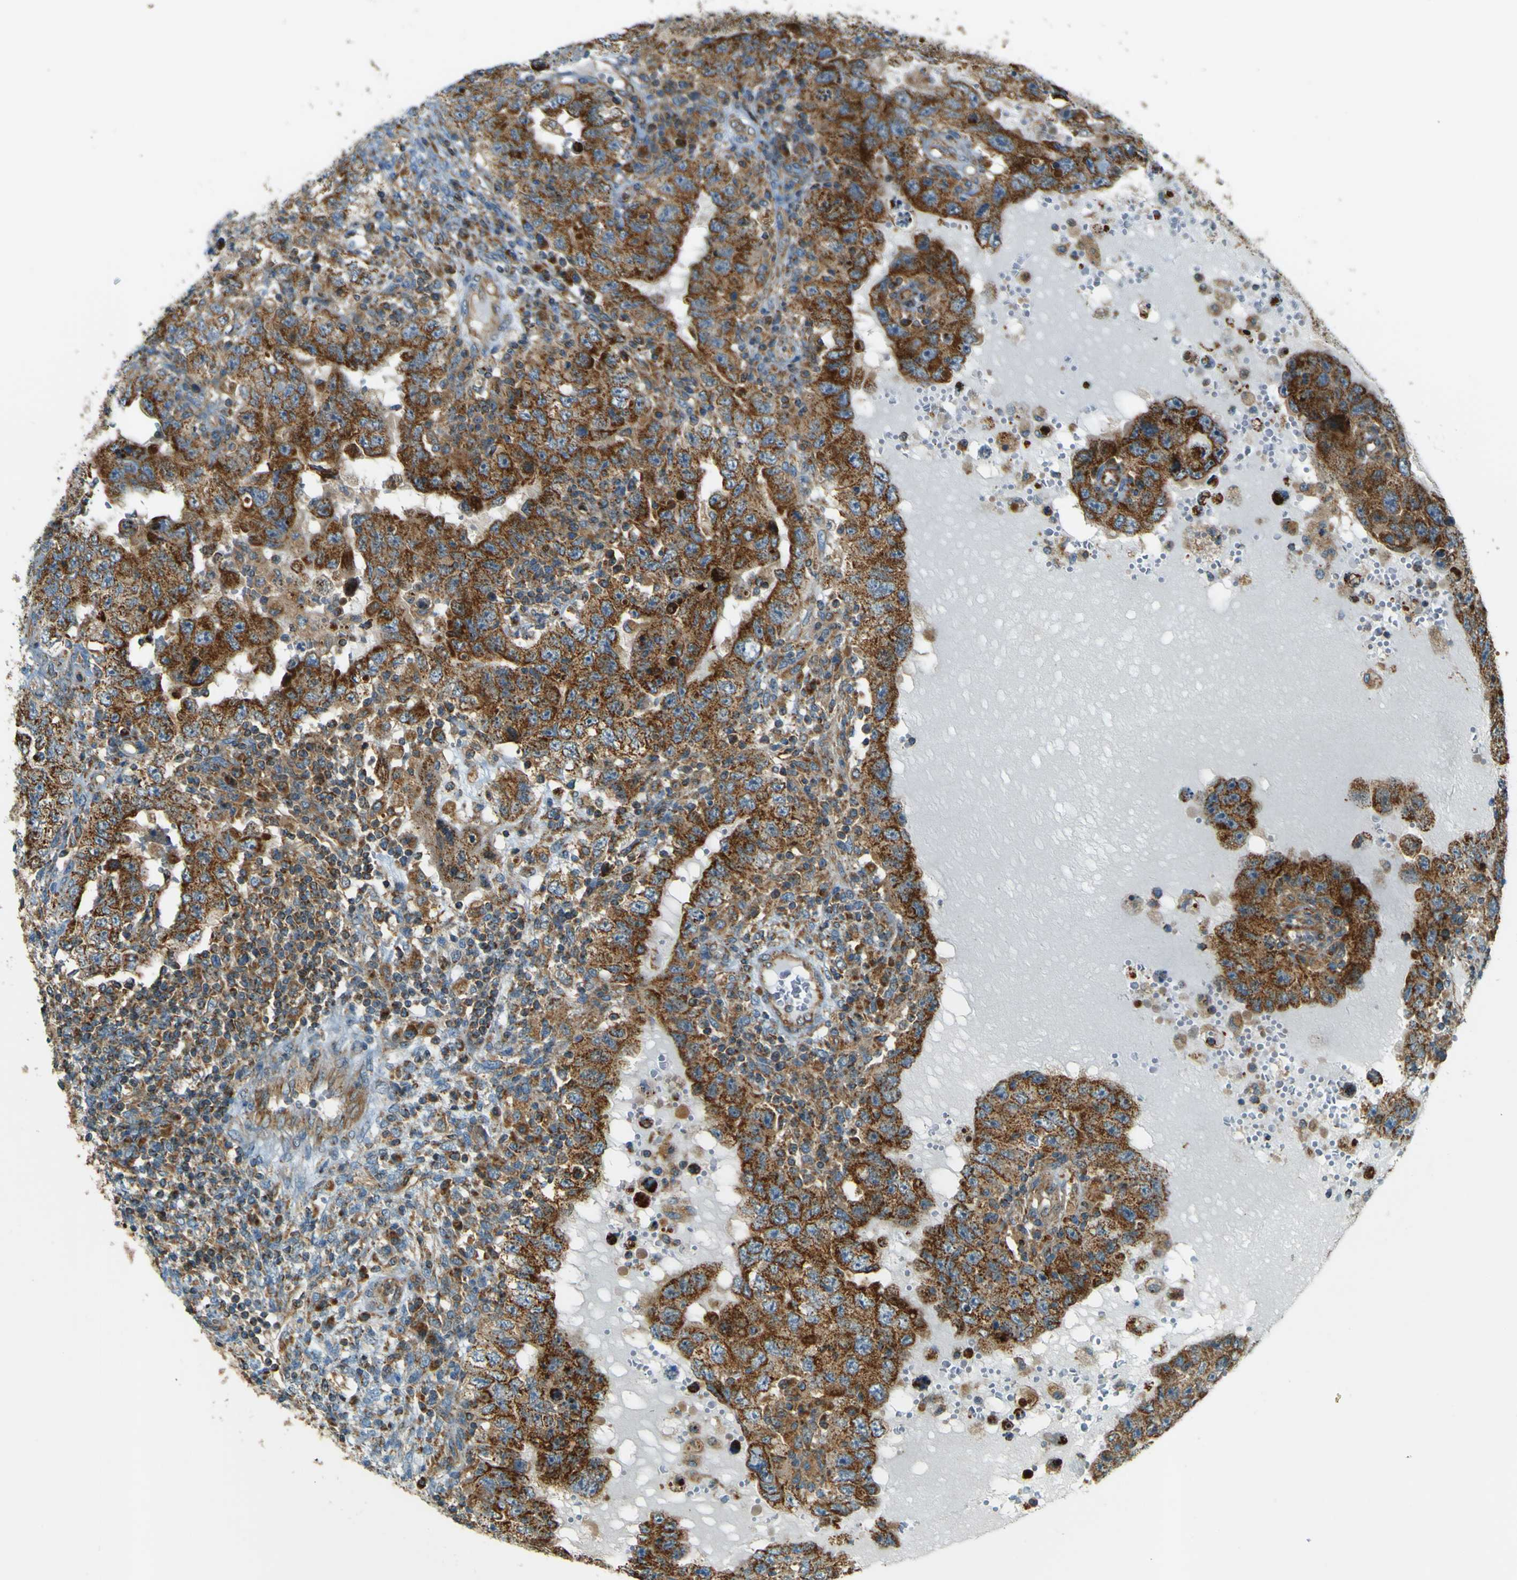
{"staining": {"intensity": "strong", "quantity": ">75%", "location": "cytoplasmic/membranous"}, "tissue": "testis cancer", "cell_type": "Tumor cells", "image_type": "cancer", "snomed": [{"axis": "morphology", "description": "Carcinoma, Embryonal, NOS"}, {"axis": "topography", "description": "Testis"}], "caption": "Embryonal carcinoma (testis) stained for a protein (brown) shows strong cytoplasmic/membranous positive positivity in about >75% of tumor cells.", "gene": "DNAJC5", "patient": {"sex": "male", "age": 26}}